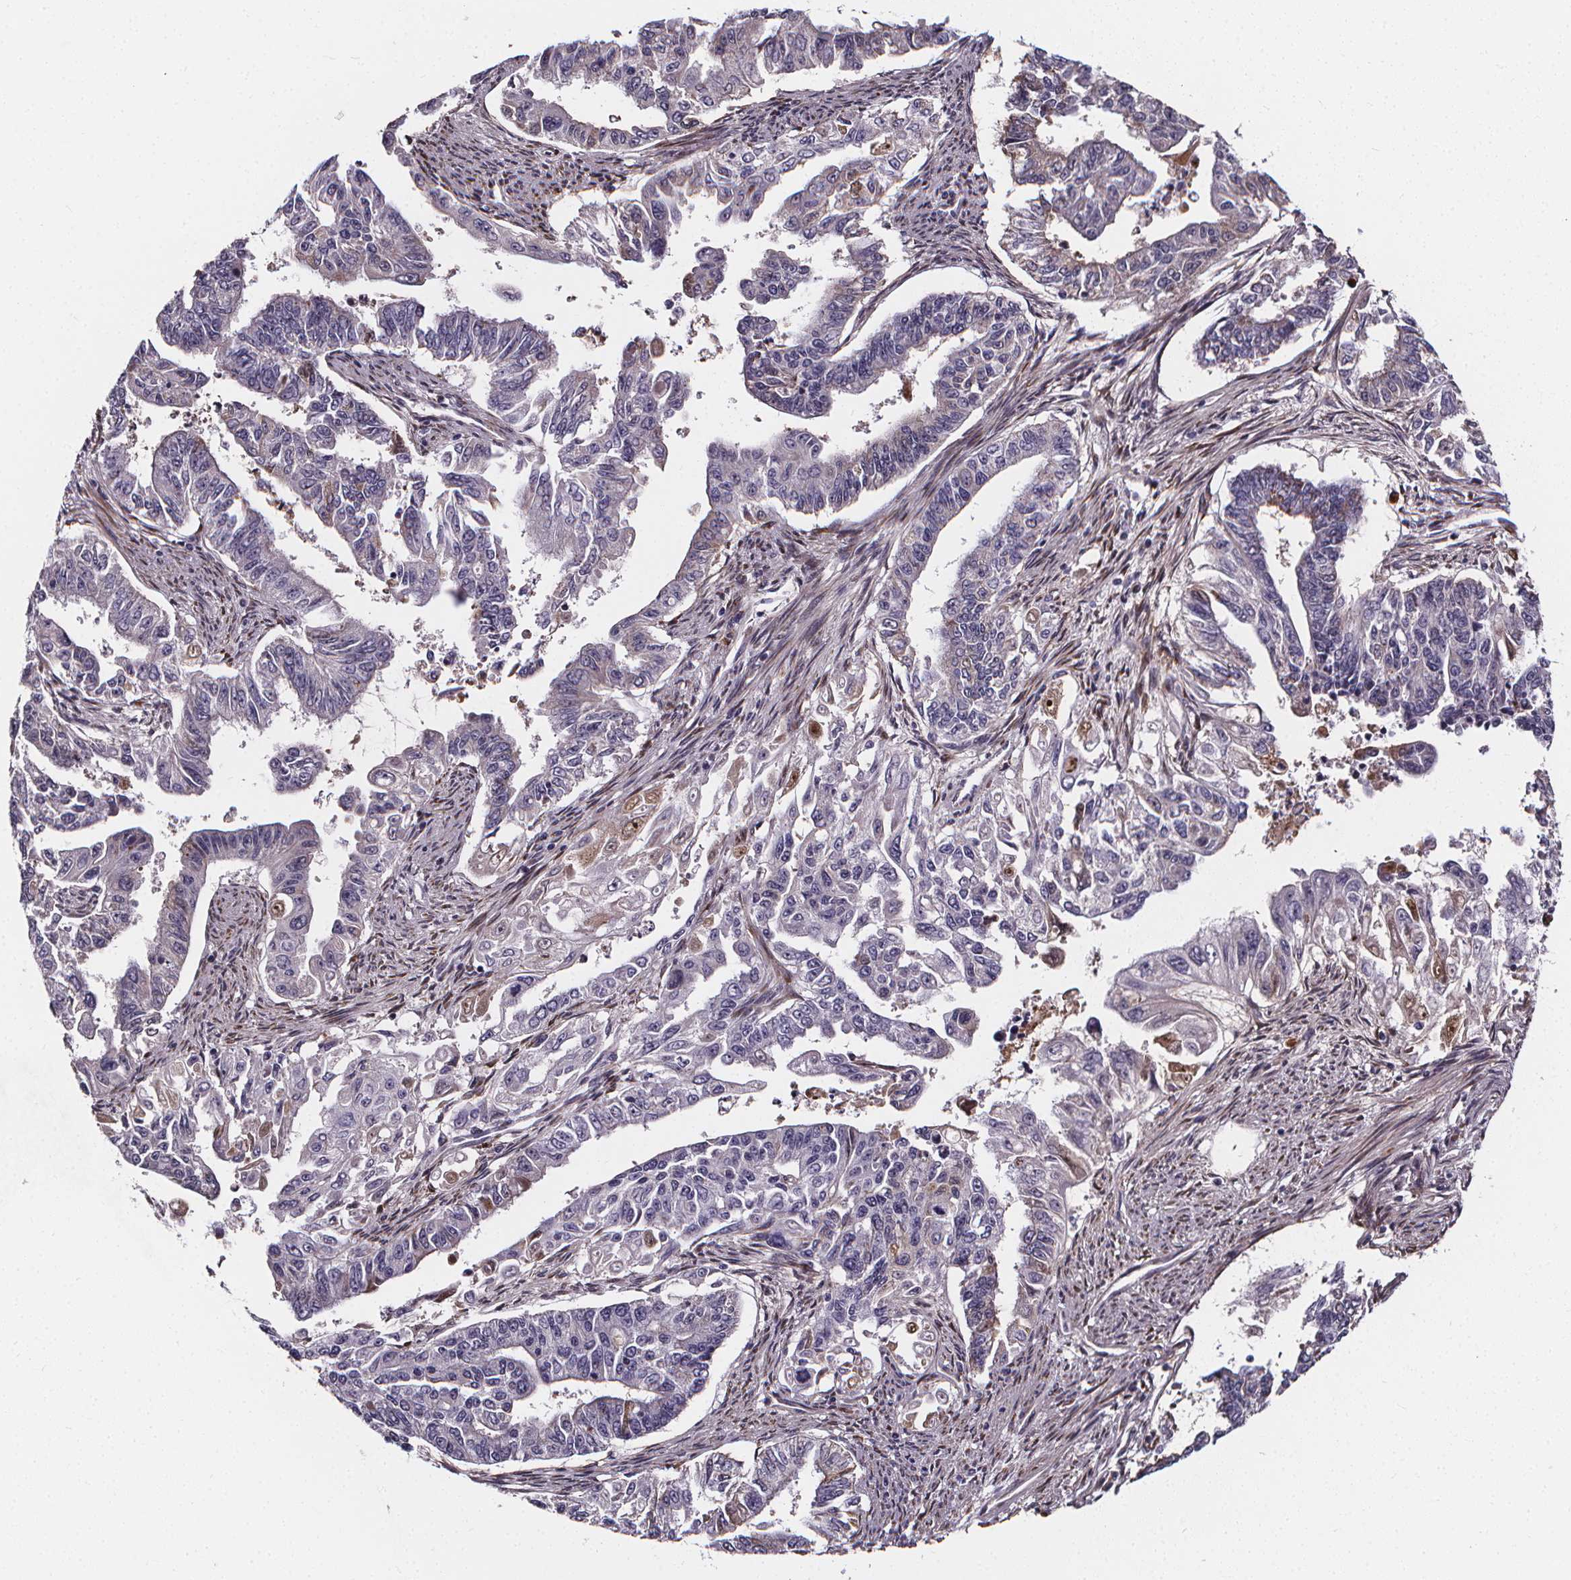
{"staining": {"intensity": "negative", "quantity": "none", "location": "none"}, "tissue": "endometrial cancer", "cell_type": "Tumor cells", "image_type": "cancer", "snomed": [{"axis": "morphology", "description": "Adenocarcinoma, NOS"}, {"axis": "topography", "description": "Uterus"}], "caption": "DAB (3,3'-diaminobenzidine) immunohistochemical staining of endometrial adenocarcinoma demonstrates no significant positivity in tumor cells. (Brightfield microscopy of DAB immunohistochemistry at high magnification).", "gene": "AEBP1", "patient": {"sex": "female", "age": 59}}